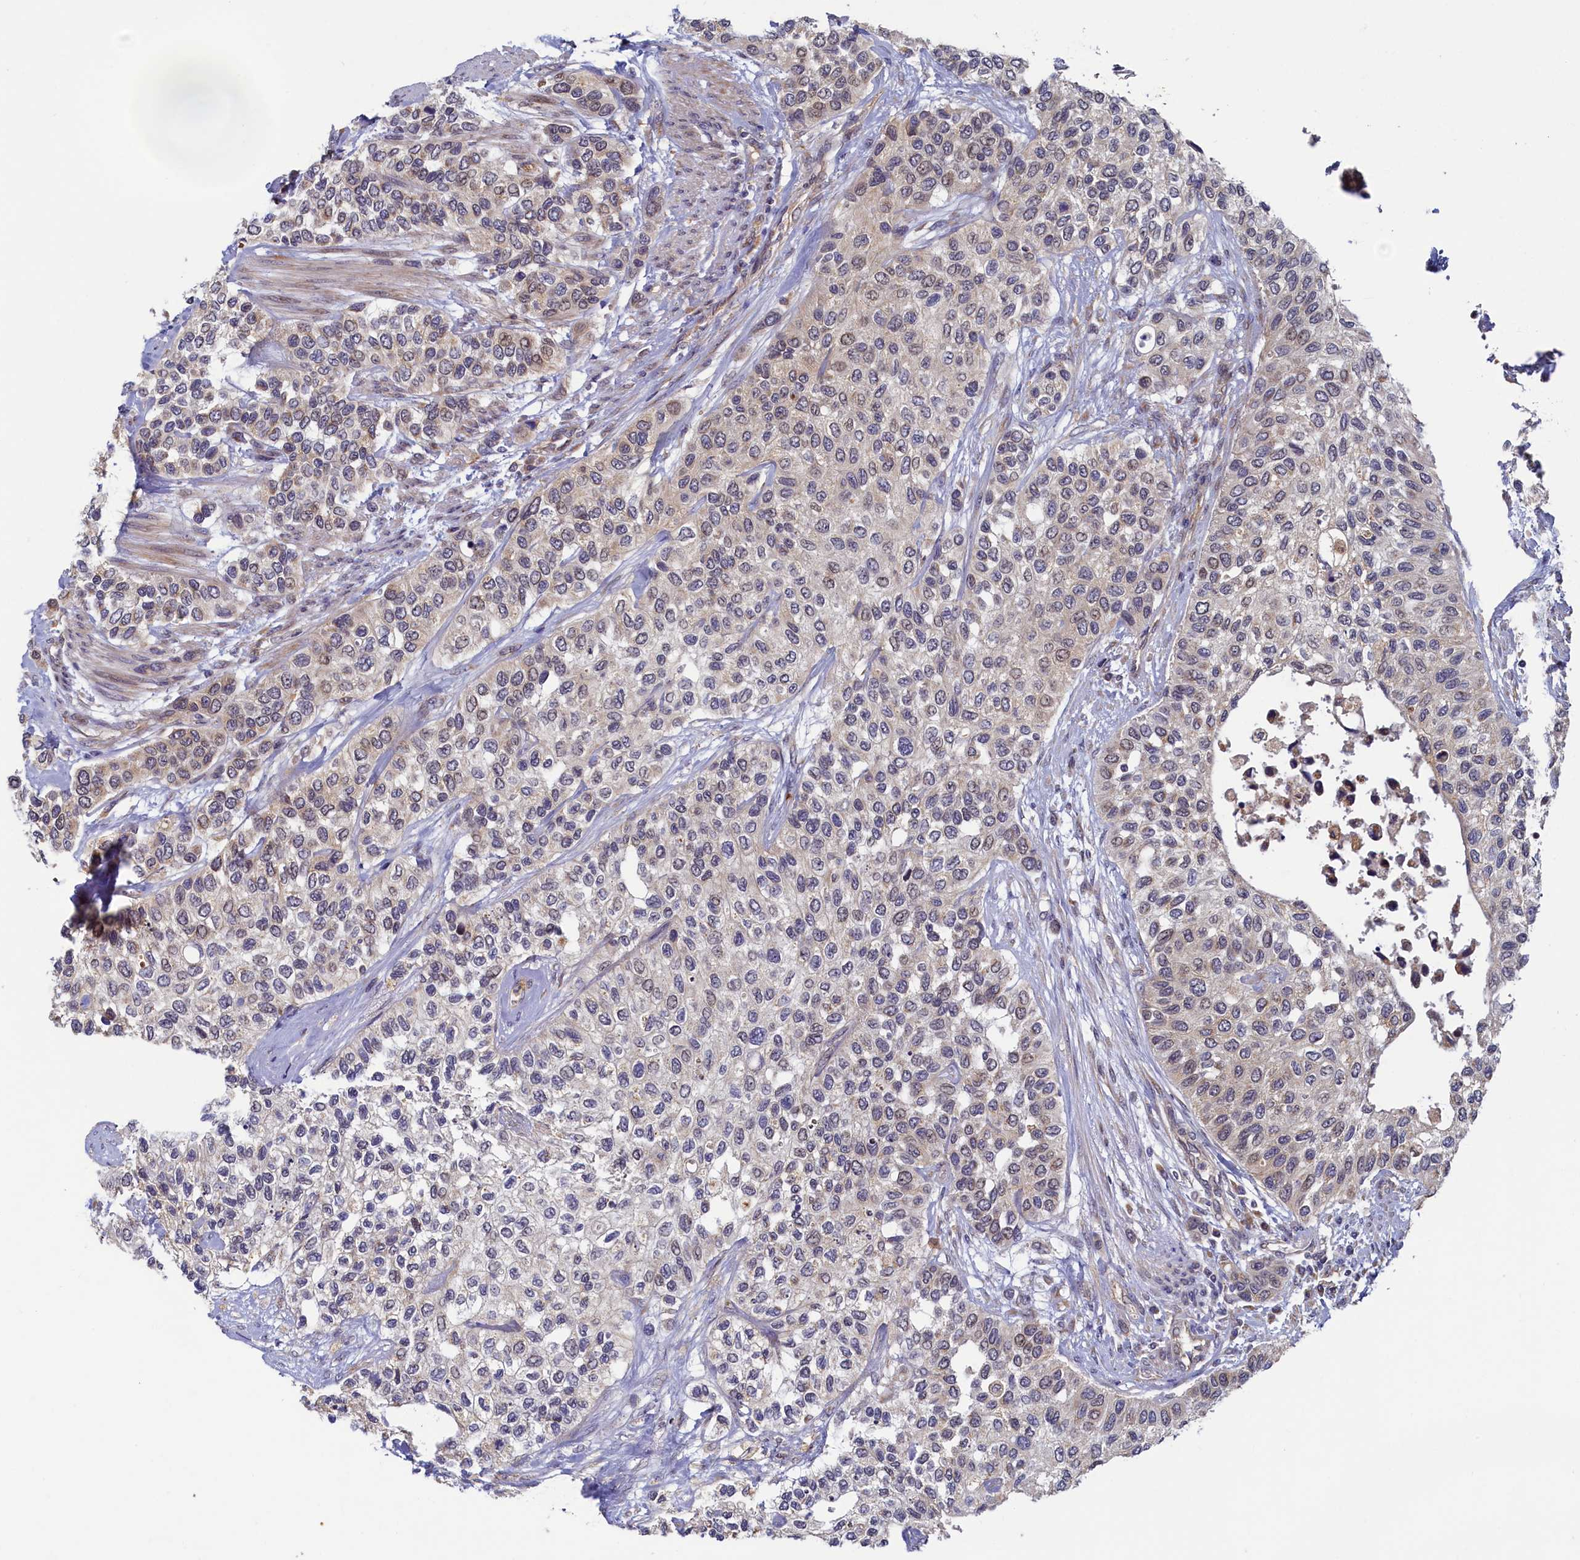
{"staining": {"intensity": "weak", "quantity": "<25%", "location": "nuclear"}, "tissue": "urothelial cancer", "cell_type": "Tumor cells", "image_type": "cancer", "snomed": [{"axis": "morphology", "description": "Normal tissue, NOS"}, {"axis": "morphology", "description": "Urothelial carcinoma, High grade"}, {"axis": "topography", "description": "Vascular tissue"}, {"axis": "topography", "description": "Urinary bladder"}], "caption": "High-grade urothelial carcinoma stained for a protein using immunohistochemistry (IHC) exhibits no expression tumor cells.", "gene": "STX12", "patient": {"sex": "female", "age": 56}}